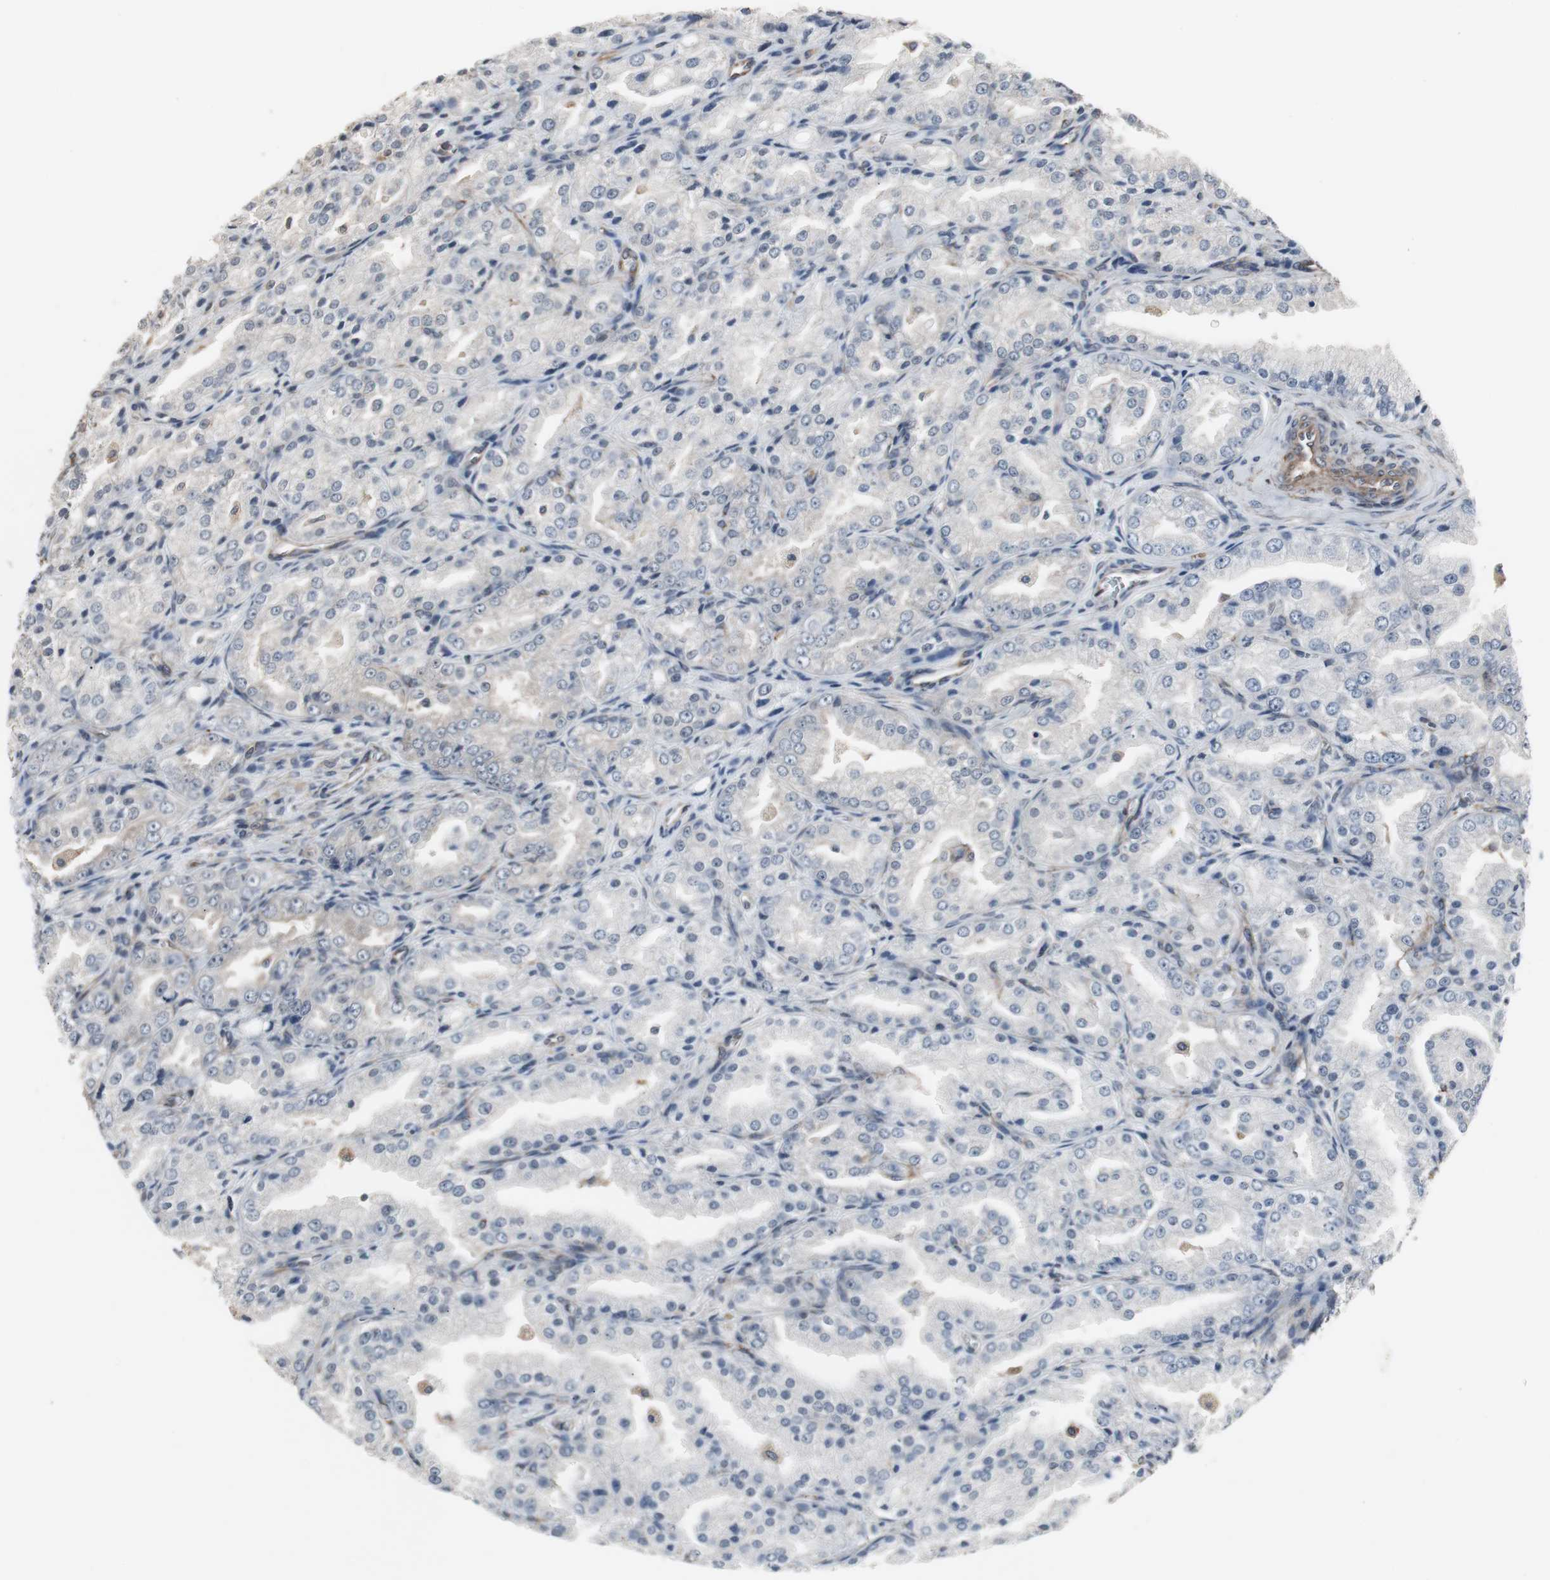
{"staining": {"intensity": "negative", "quantity": "none", "location": "none"}, "tissue": "prostate cancer", "cell_type": "Tumor cells", "image_type": "cancer", "snomed": [{"axis": "morphology", "description": "Adenocarcinoma, High grade"}, {"axis": "topography", "description": "Prostate"}], "caption": "This is an immunohistochemistry micrograph of prostate high-grade adenocarcinoma. There is no staining in tumor cells.", "gene": "ATP2B2", "patient": {"sex": "male", "age": 61}}